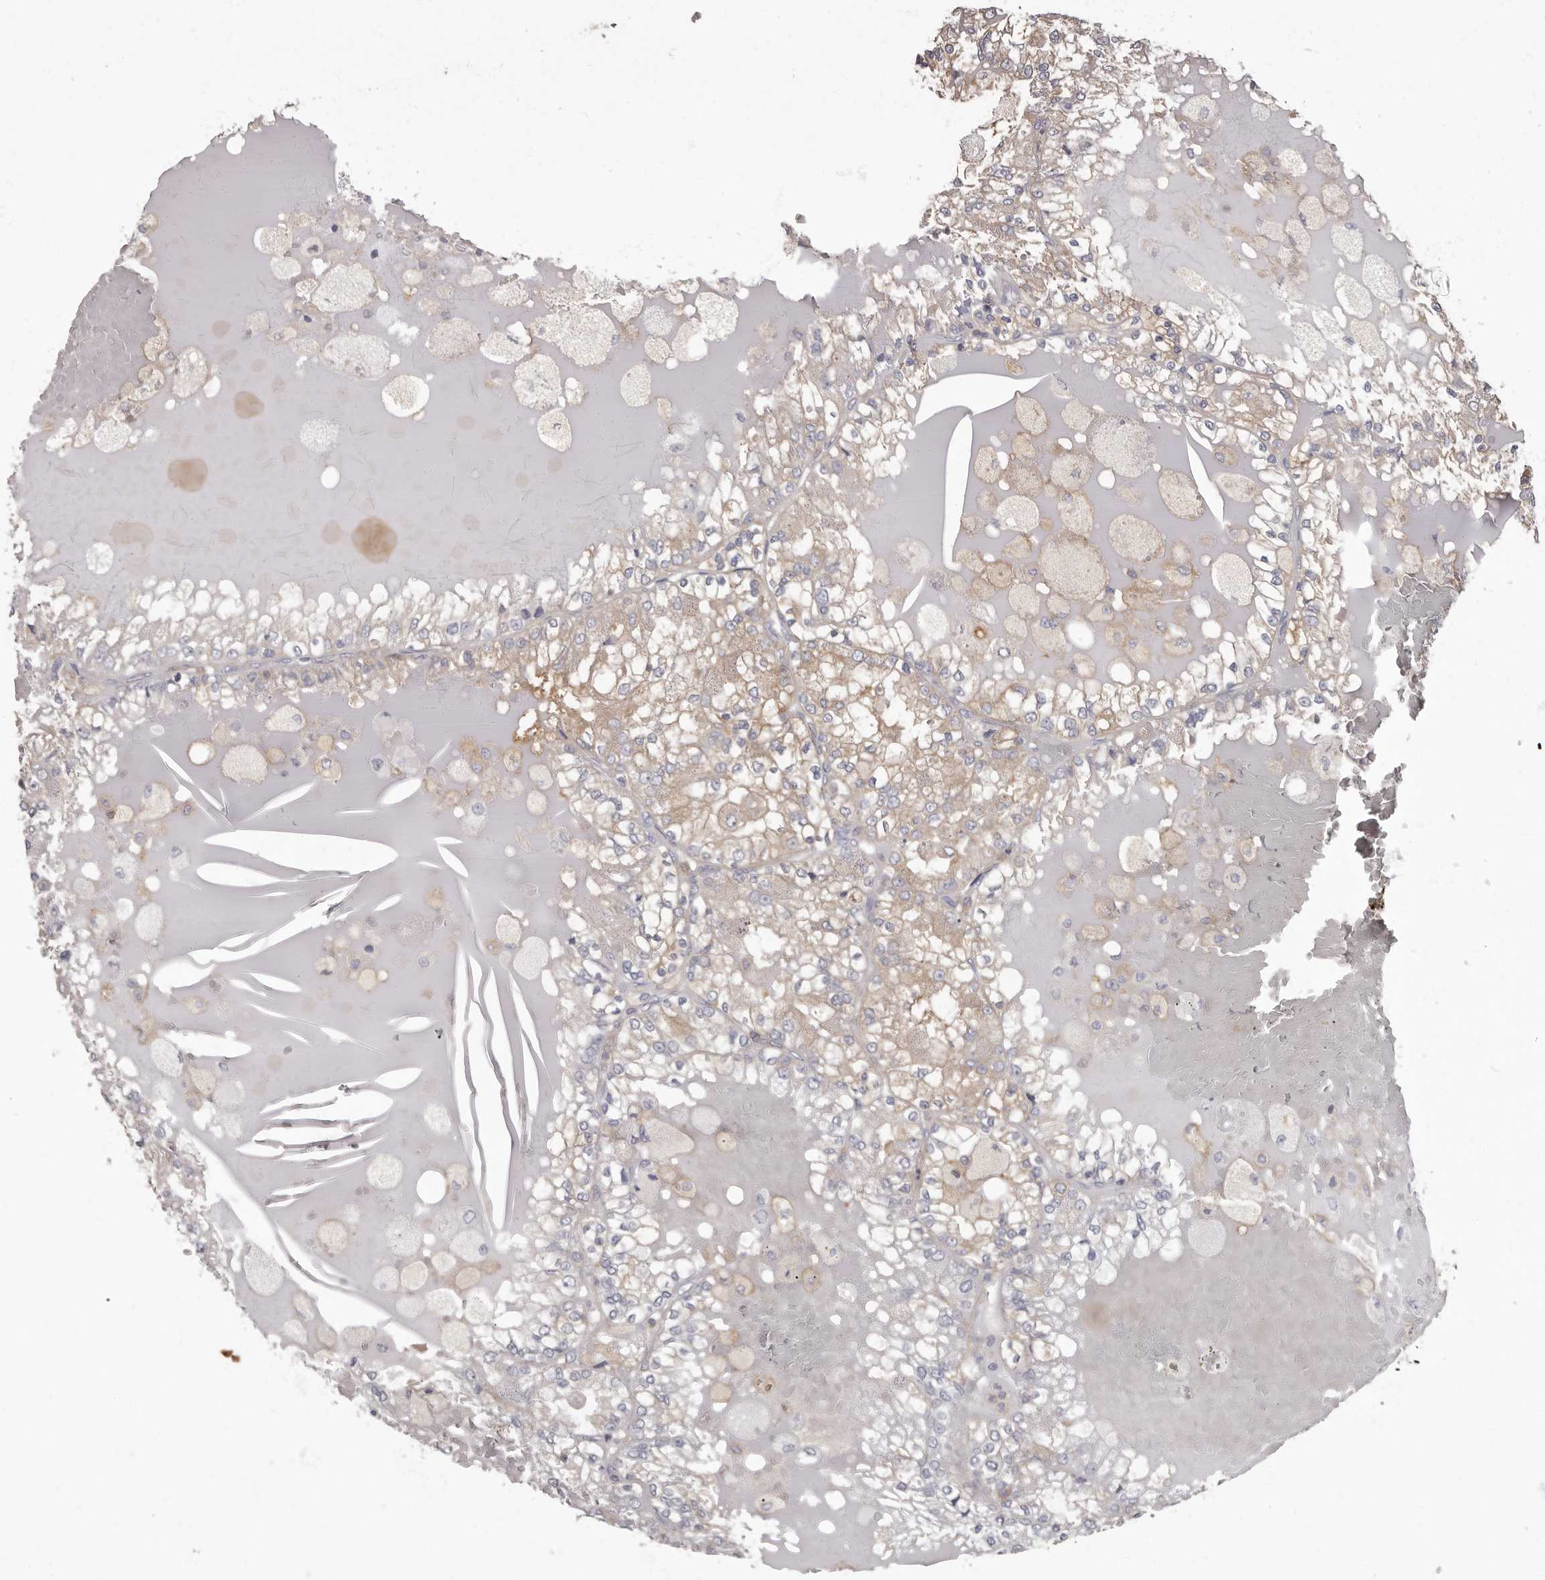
{"staining": {"intensity": "weak", "quantity": "25%-75%", "location": "cytoplasmic/membranous"}, "tissue": "renal cancer", "cell_type": "Tumor cells", "image_type": "cancer", "snomed": [{"axis": "morphology", "description": "Adenocarcinoma, NOS"}, {"axis": "topography", "description": "Kidney"}], "caption": "Renal adenocarcinoma stained with a protein marker exhibits weak staining in tumor cells.", "gene": "APEH", "patient": {"sex": "female", "age": 56}}